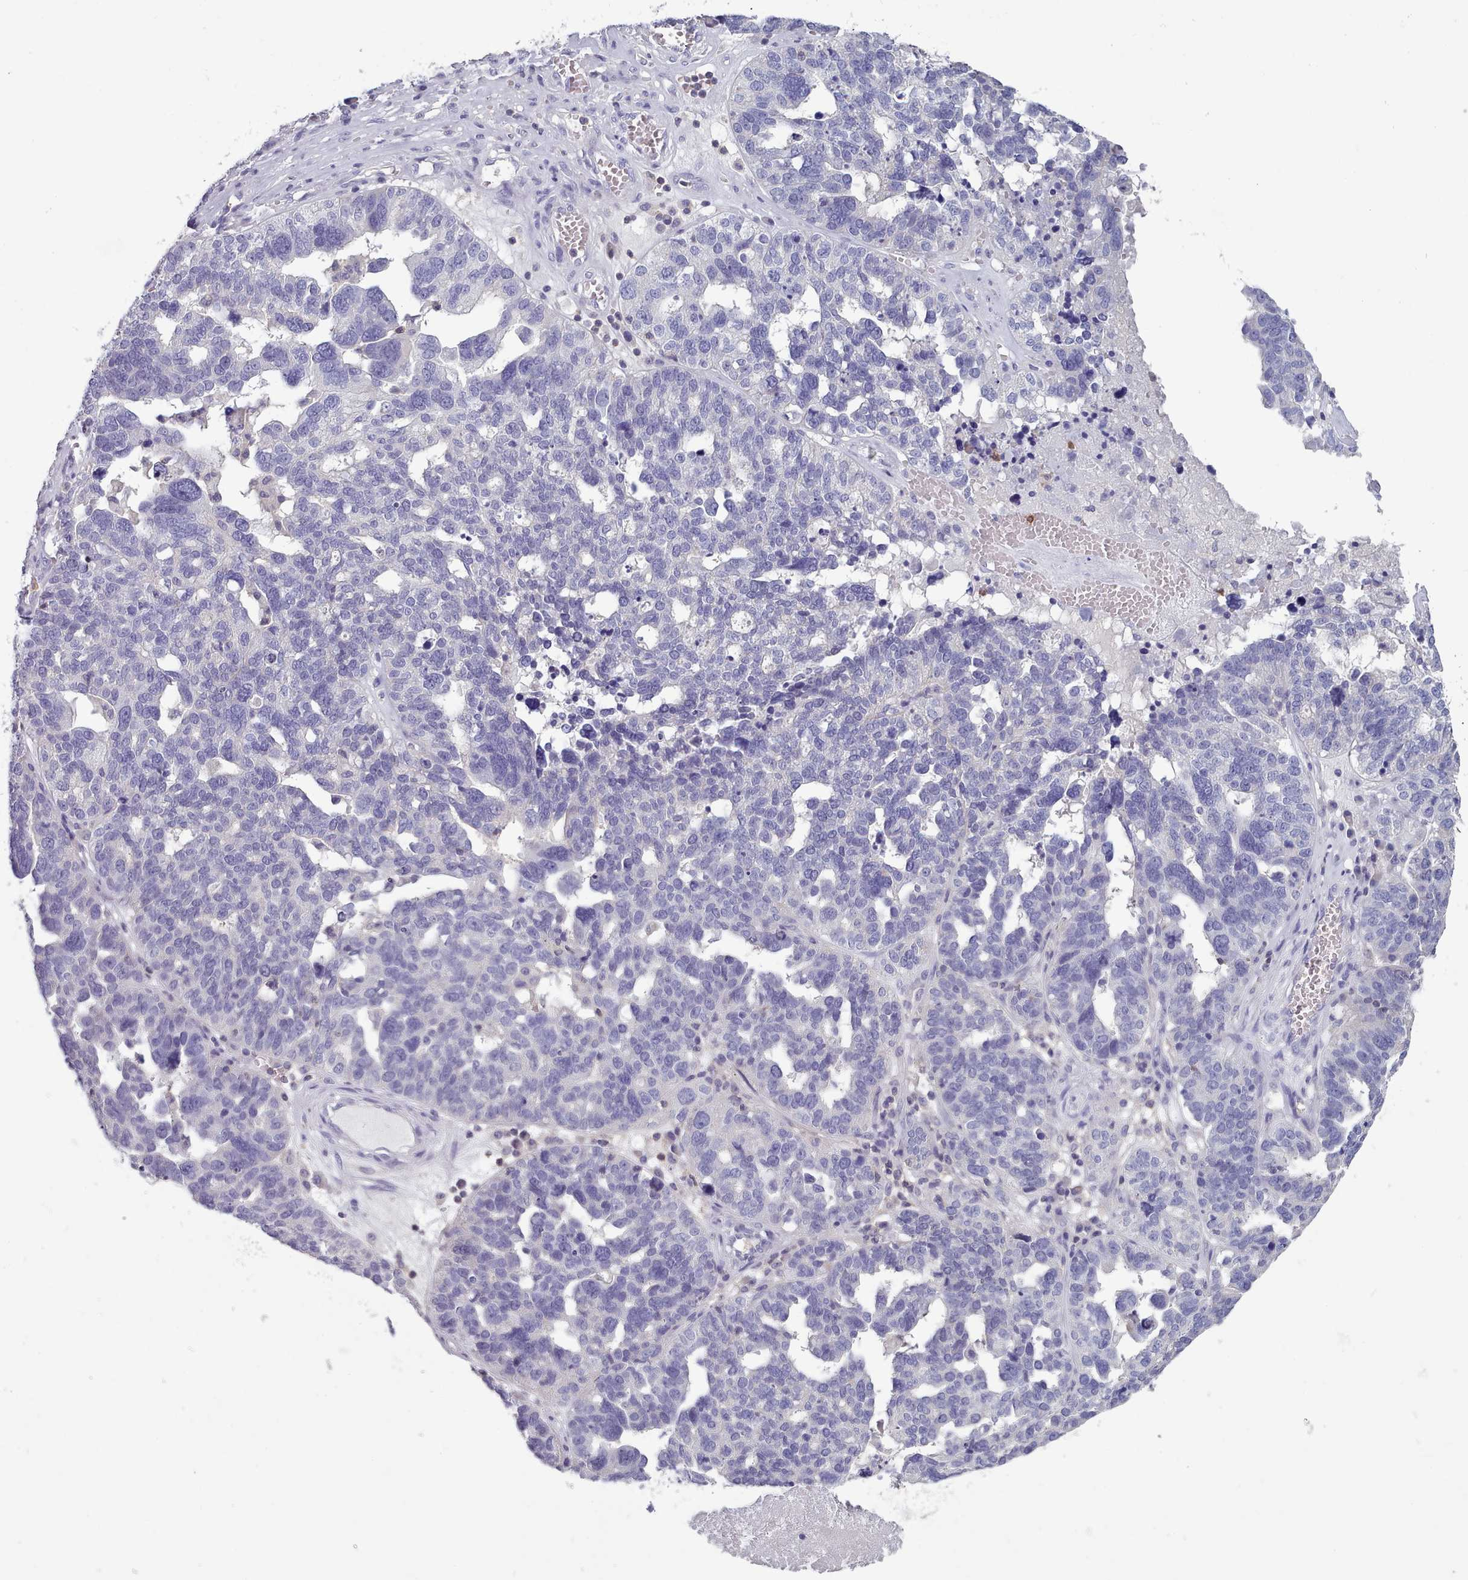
{"staining": {"intensity": "negative", "quantity": "none", "location": "none"}, "tissue": "ovarian cancer", "cell_type": "Tumor cells", "image_type": "cancer", "snomed": [{"axis": "morphology", "description": "Cystadenocarcinoma, serous, NOS"}, {"axis": "topography", "description": "Ovary"}], "caption": "DAB immunohistochemical staining of human ovarian cancer reveals no significant staining in tumor cells. The staining is performed using DAB (3,3'-diaminobenzidine) brown chromogen with nuclei counter-stained in using hematoxylin.", "gene": "RAC2", "patient": {"sex": "female", "age": 59}}